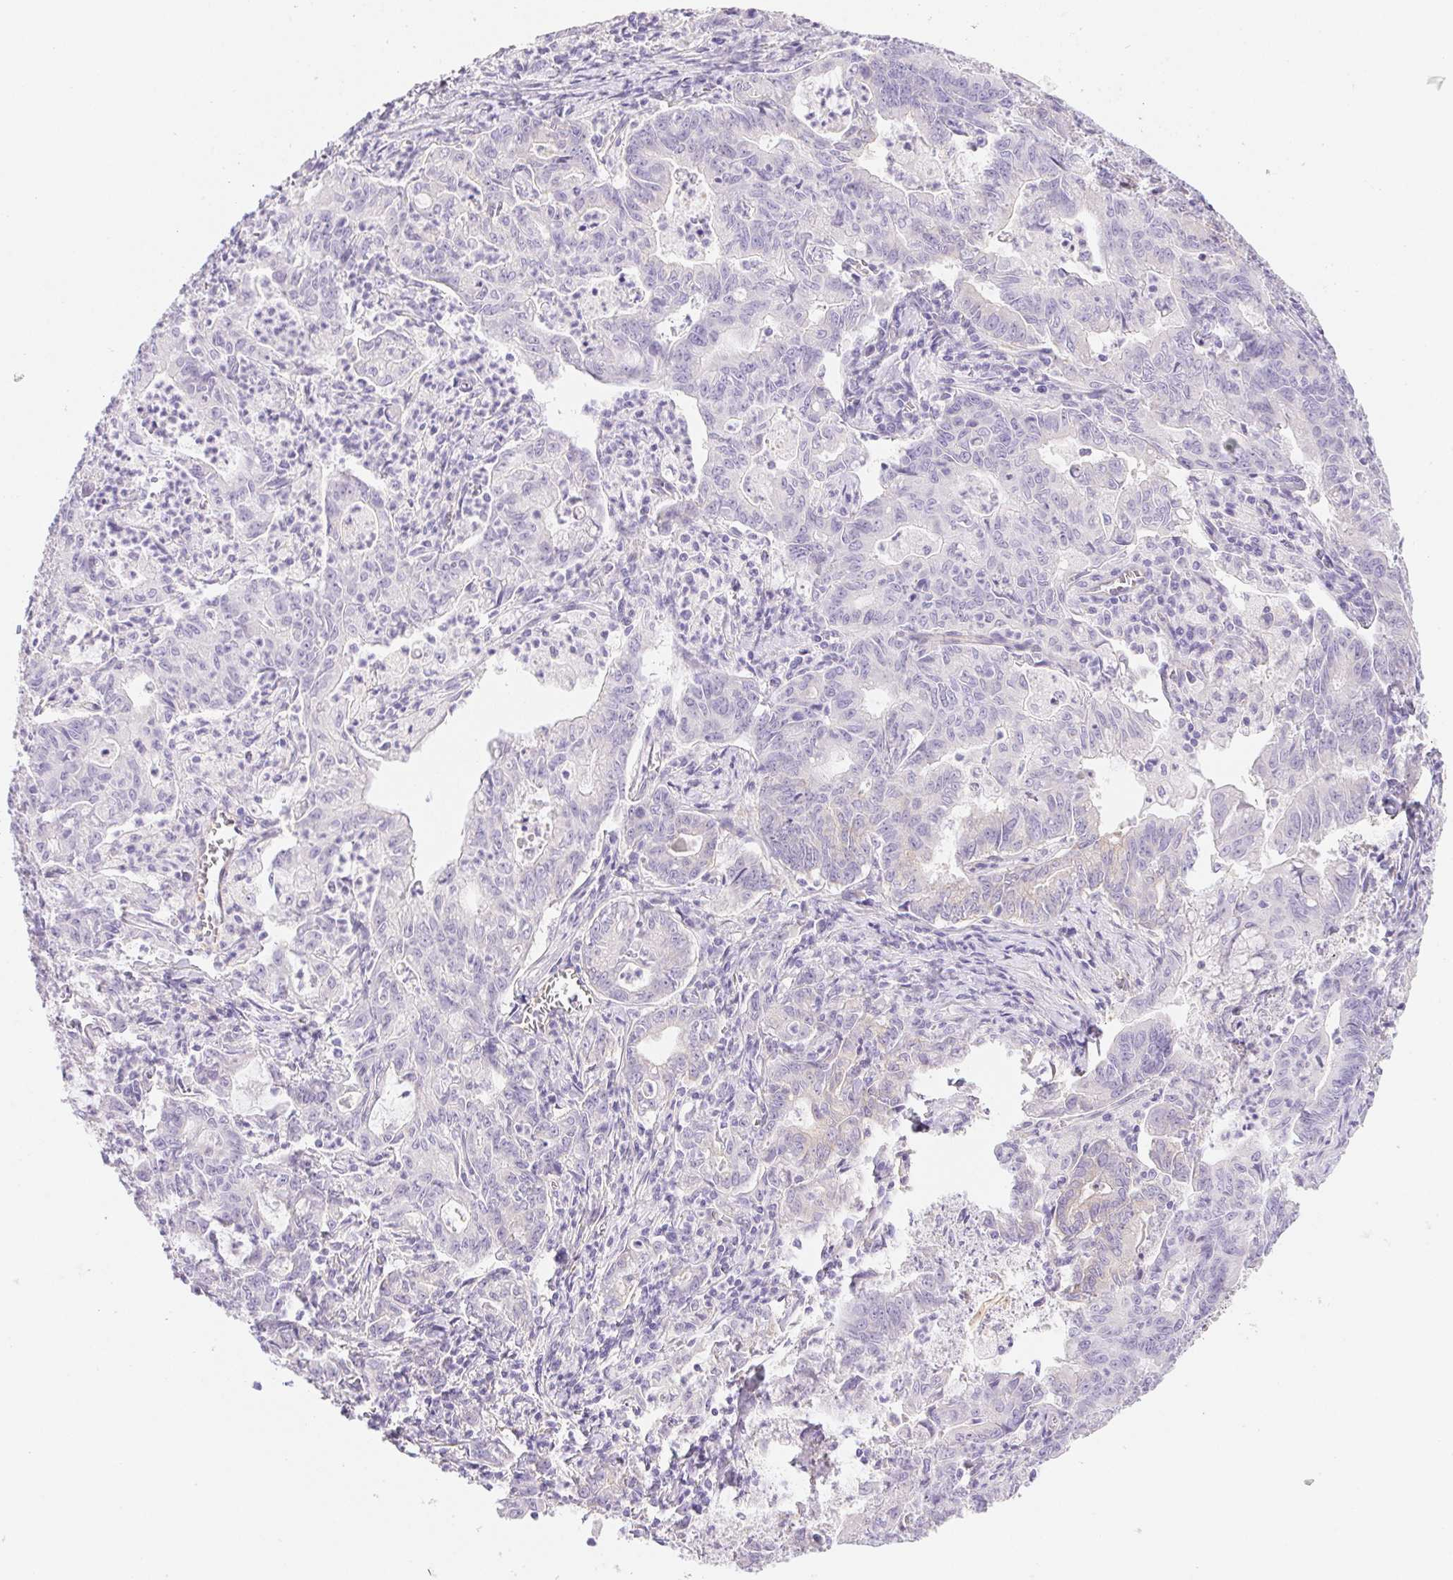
{"staining": {"intensity": "negative", "quantity": "none", "location": "none"}, "tissue": "stomach cancer", "cell_type": "Tumor cells", "image_type": "cancer", "snomed": [{"axis": "morphology", "description": "Adenocarcinoma, NOS"}, {"axis": "topography", "description": "Stomach, upper"}], "caption": "Immunohistochemistry micrograph of stomach adenocarcinoma stained for a protein (brown), which demonstrates no staining in tumor cells. (DAB IHC visualized using brightfield microscopy, high magnification).", "gene": "PNLIP", "patient": {"sex": "female", "age": 79}}